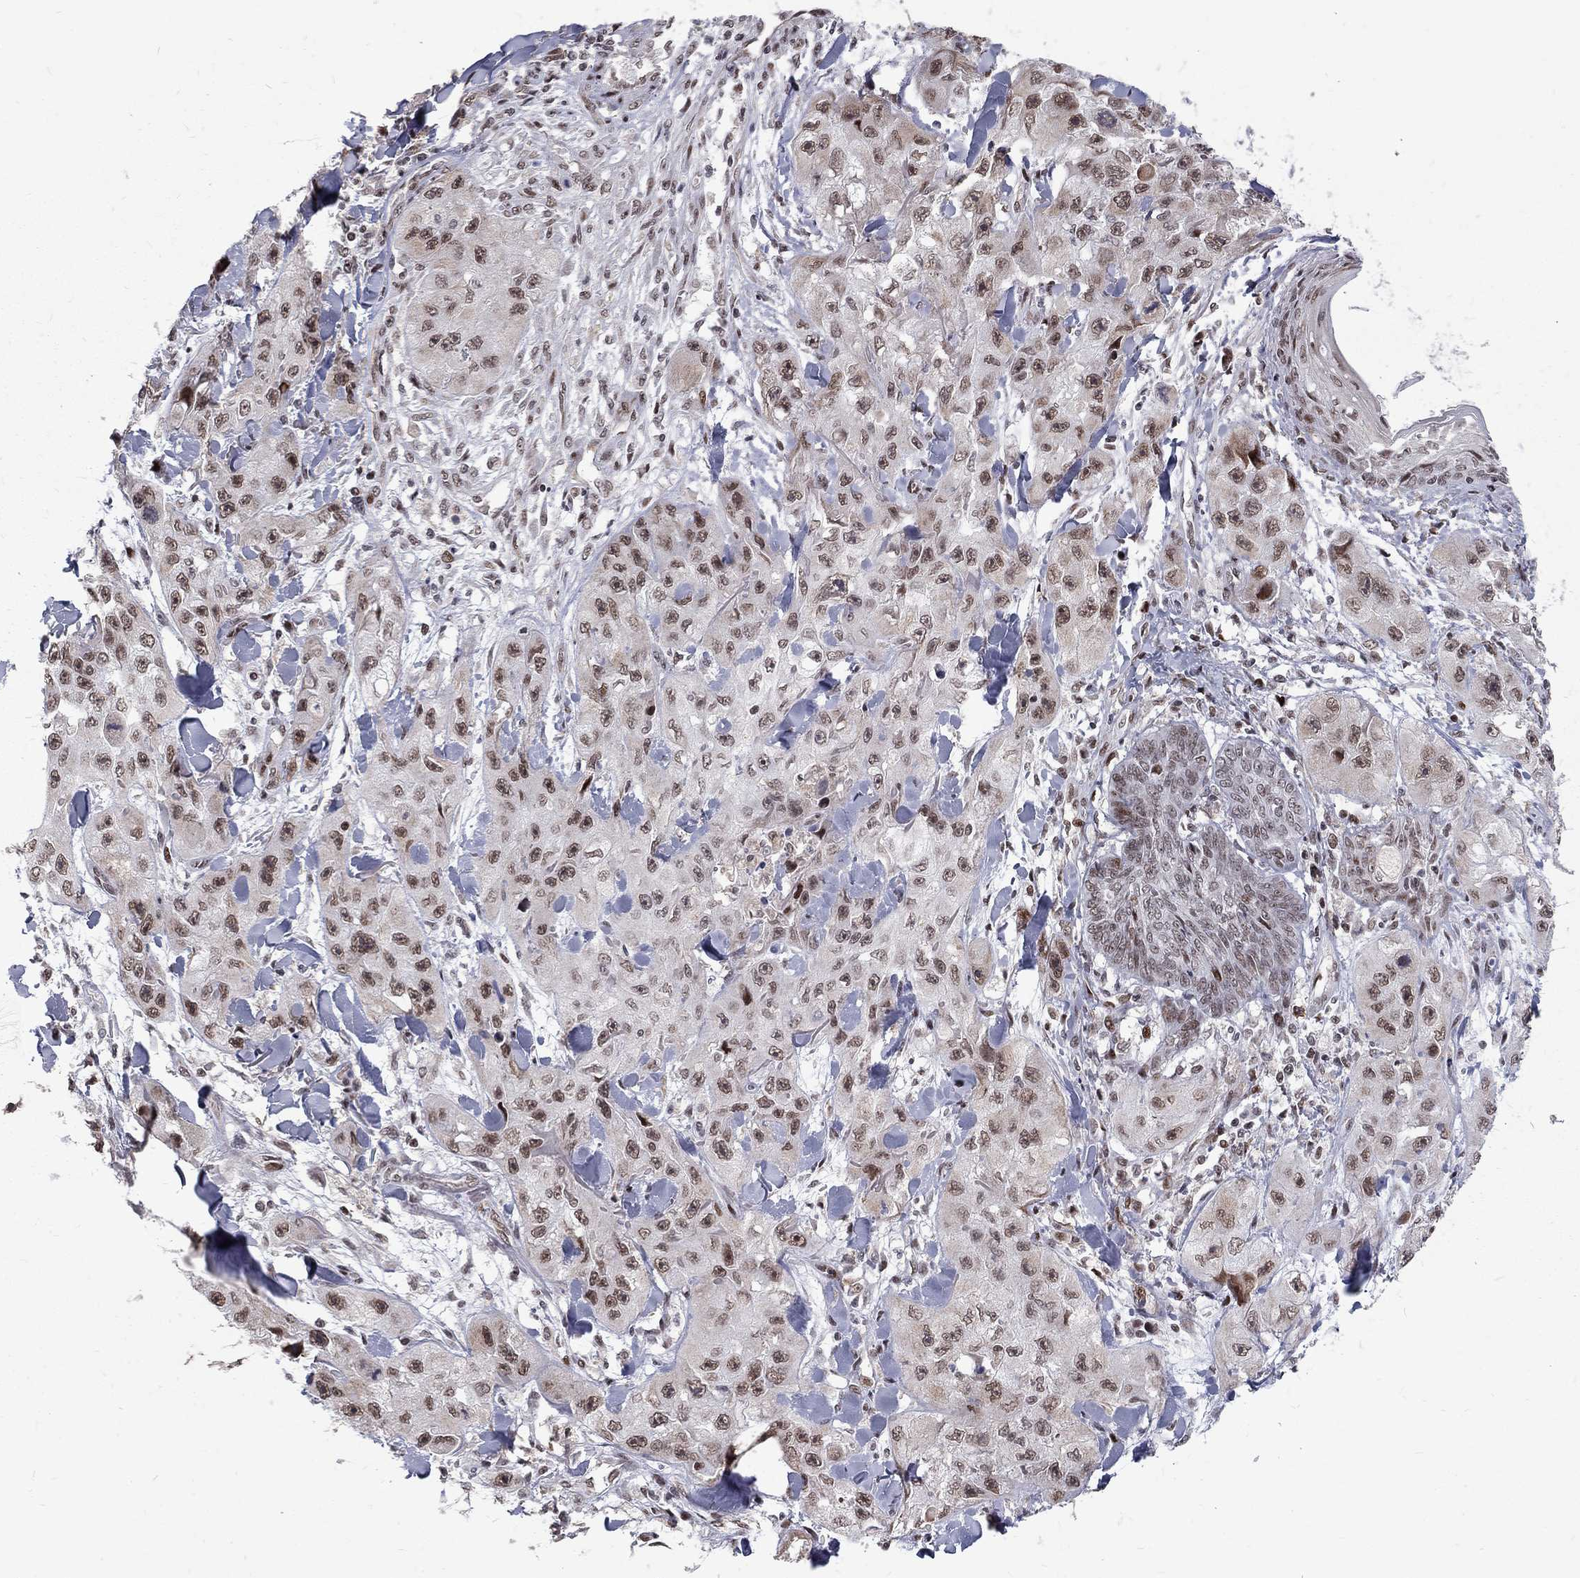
{"staining": {"intensity": "strong", "quantity": "25%-75%", "location": "nuclear"}, "tissue": "skin cancer", "cell_type": "Tumor cells", "image_type": "cancer", "snomed": [{"axis": "morphology", "description": "Squamous cell carcinoma, NOS"}, {"axis": "topography", "description": "Skin"}, {"axis": "topography", "description": "Subcutis"}], "caption": "Skin squamous cell carcinoma stained for a protein shows strong nuclear positivity in tumor cells.", "gene": "TCEAL1", "patient": {"sex": "male", "age": 73}}